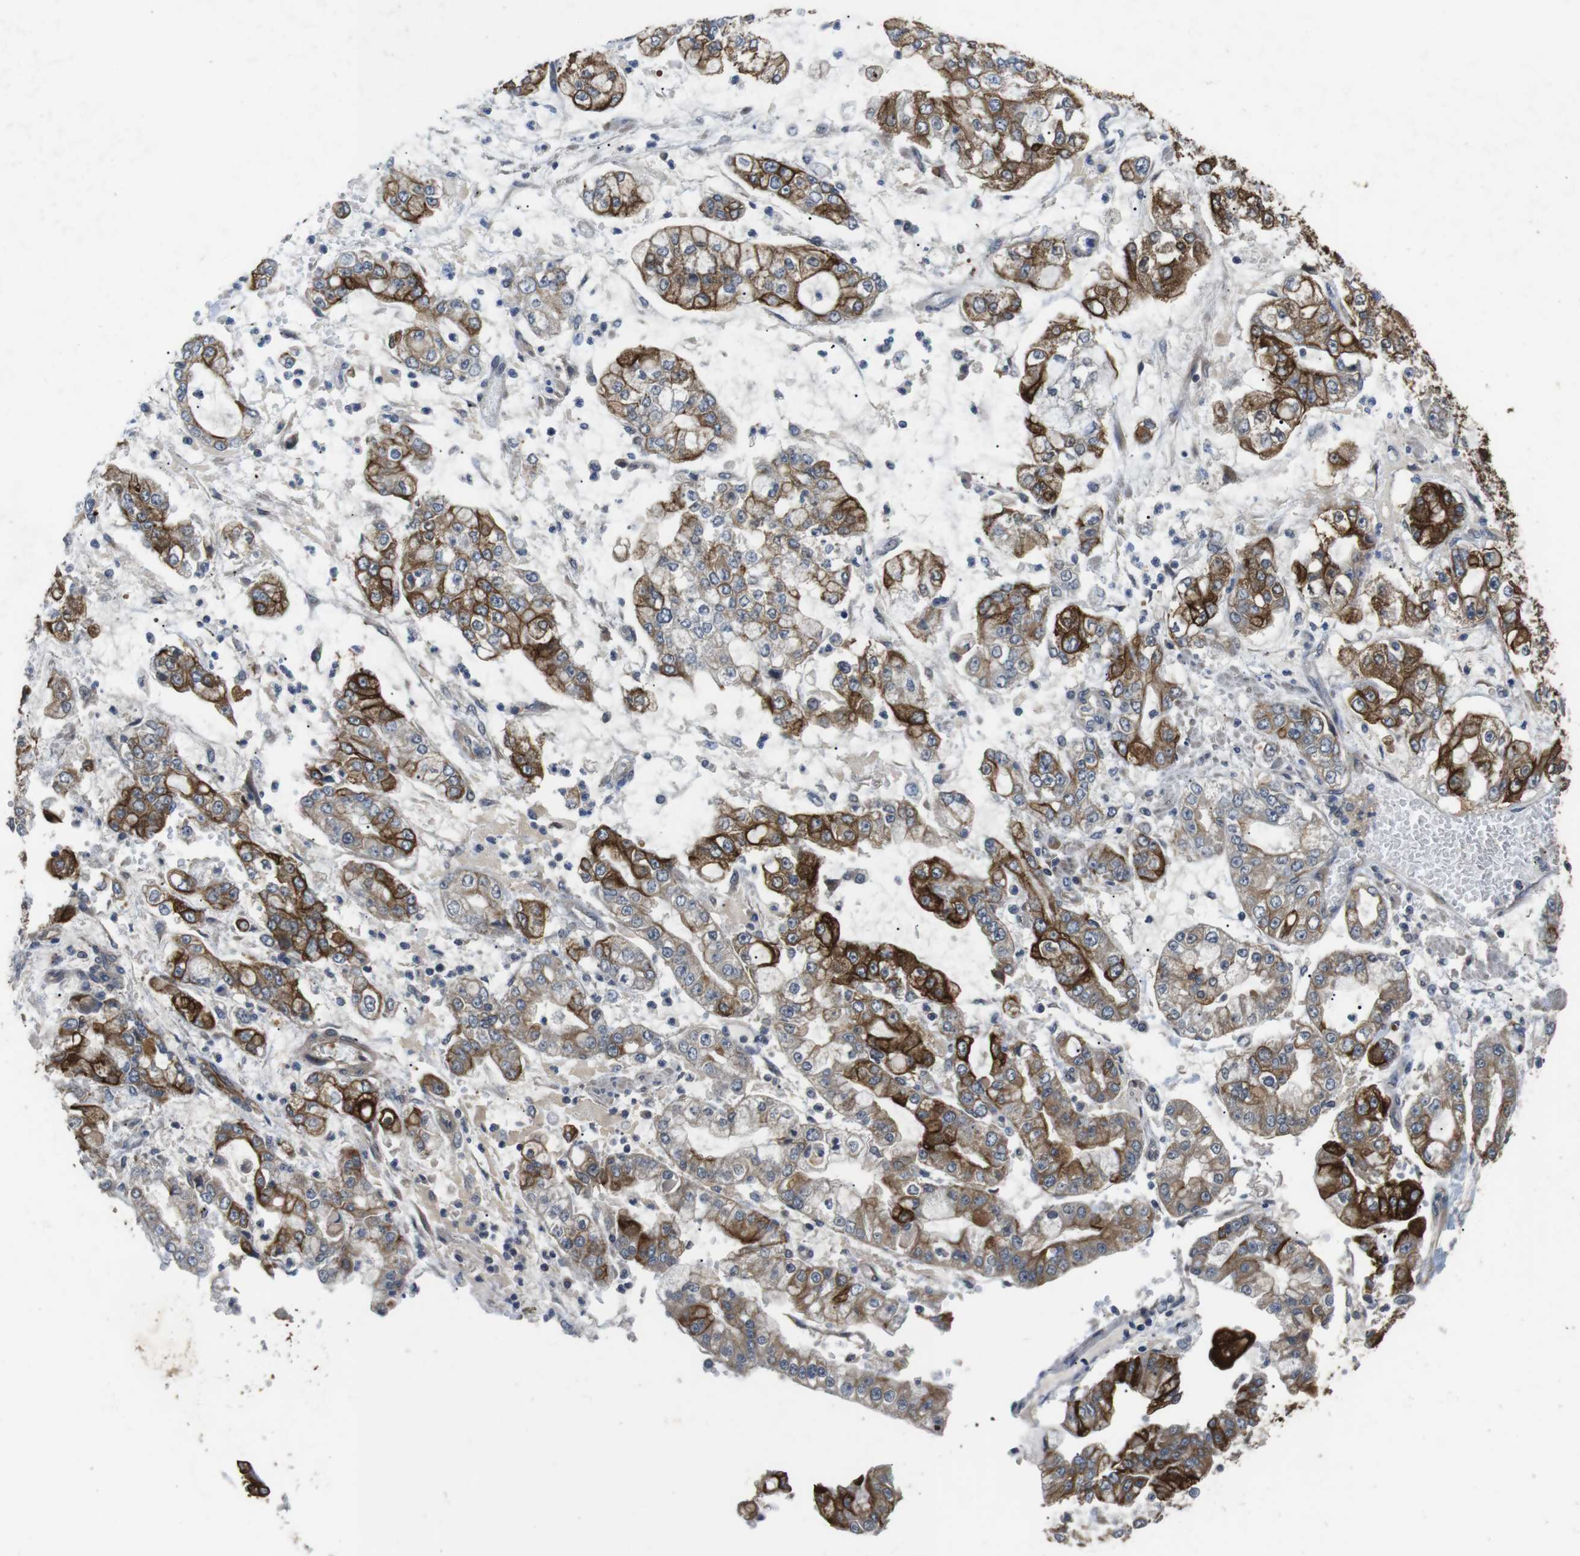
{"staining": {"intensity": "strong", "quantity": "25%-75%", "location": "cytoplasmic/membranous"}, "tissue": "stomach cancer", "cell_type": "Tumor cells", "image_type": "cancer", "snomed": [{"axis": "morphology", "description": "Adenocarcinoma, NOS"}, {"axis": "topography", "description": "Stomach"}], "caption": "Protein analysis of adenocarcinoma (stomach) tissue displays strong cytoplasmic/membranous positivity in about 25%-75% of tumor cells.", "gene": "ADGRL3", "patient": {"sex": "male", "age": 76}}